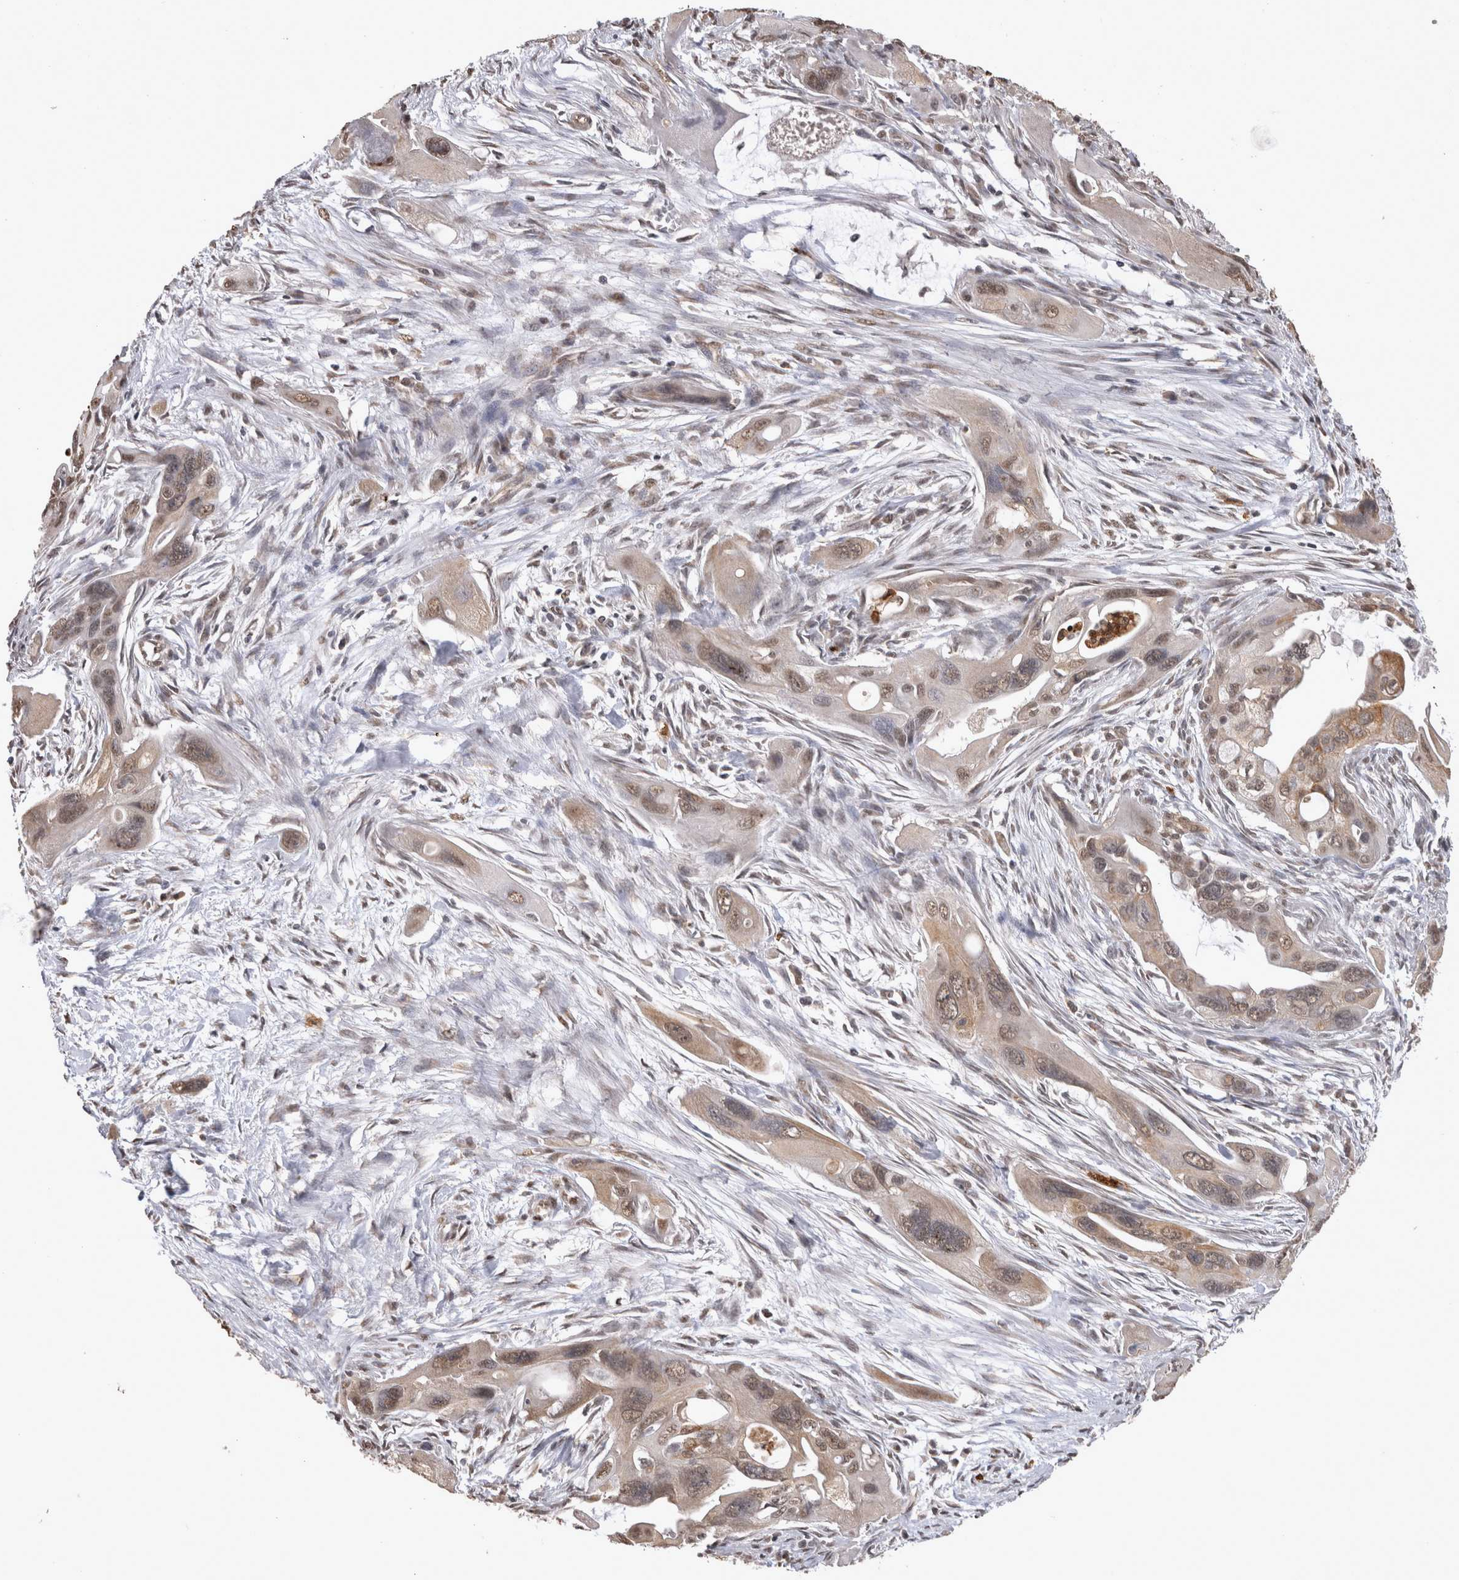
{"staining": {"intensity": "weak", "quantity": ">75%", "location": "nuclear"}, "tissue": "pancreatic cancer", "cell_type": "Tumor cells", "image_type": "cancer", "snomed": [{"axis": "morphology", "description": "Adenocarcinoma, NOS"}, {"axis": "topography", "description": "Pancreas"}], "caption": "Approximately >75% of tumor cells in human pancreatic cancer (adenocarcinoma) display weak nuclear protein positivity as visualized by brown immunohistochemical staining.", "gene": "PAK4", "patient": {"sex": "male", "age": 73}}